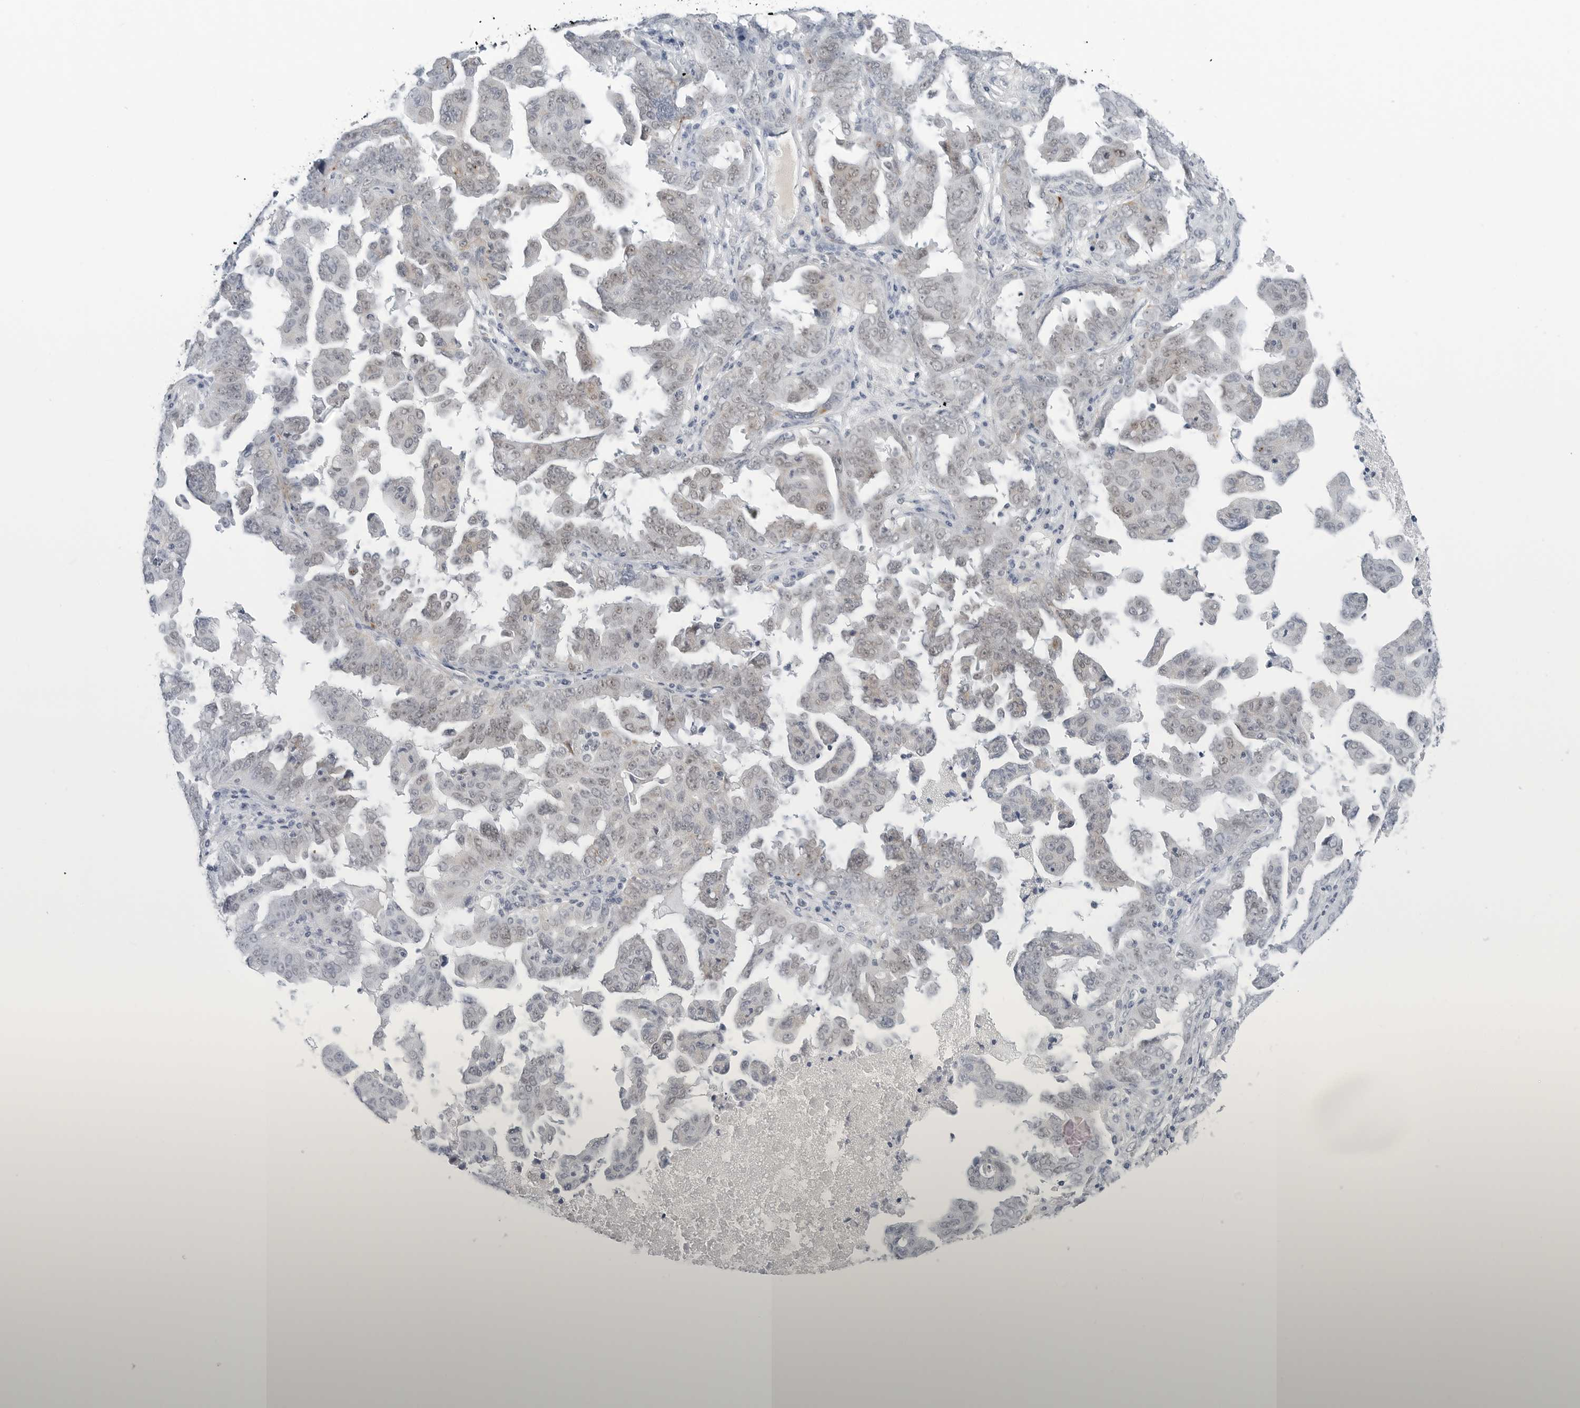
{"staining": {"intensity": "negative", "quantity": "none", "location": "none"}, "tissue": "ovarian cancer", "cell_type": "Tumor cells", "image_type": "cancer", "snomed": [{"axis": "morphology", "description": "Carcinoma, endometroid"}, {"axis": "topography", "description": "Ovary"}], "caption": "Tumor cells show no significant expression in ovarian endometroid carcinoma. The staining was performed using DAB to visualize the protein expression in brown, while the nuclei were stained in blue with hematoxylin (Magnification: 20x).", "gene": "TSEN2", "patient": {"sex": "female", "age": 62}}